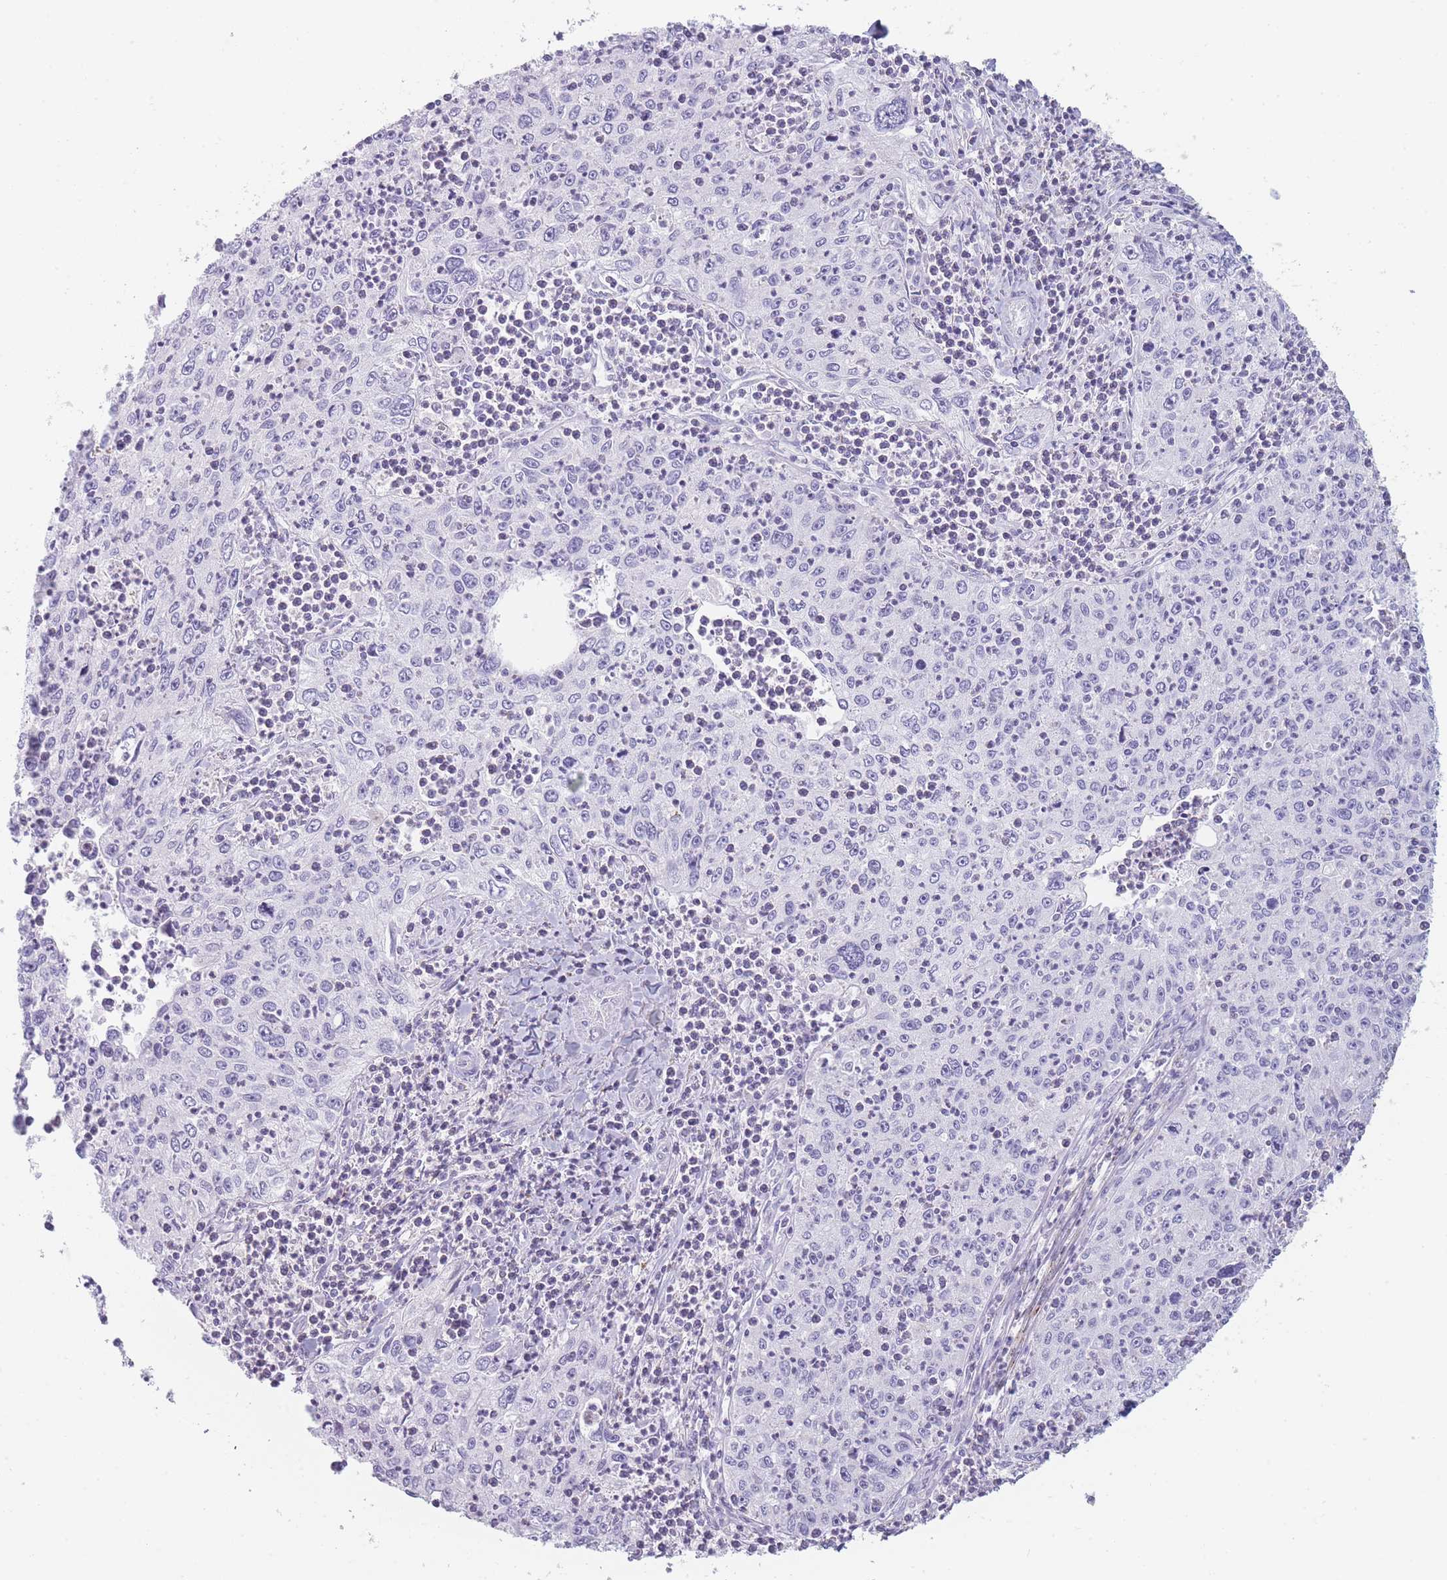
{"staining": {"intensity": "negative", "quantity": "none", "location": "none"}, "tissue": "cervical cancer", "cell_type": "Tumor cells", "image_type": "cancer", "snomed": [{"axis": "morphology", "description": "Squamous cell carcinoma, NOS"}, {"axis": "topography", "description": "Cervix"}], "caption": "Immunohistochemistry of human cervical cancer demonstrates no positivity in tumor cells.", "gene": "GPR12", "patient": {"sex": "female", "age": 30}}